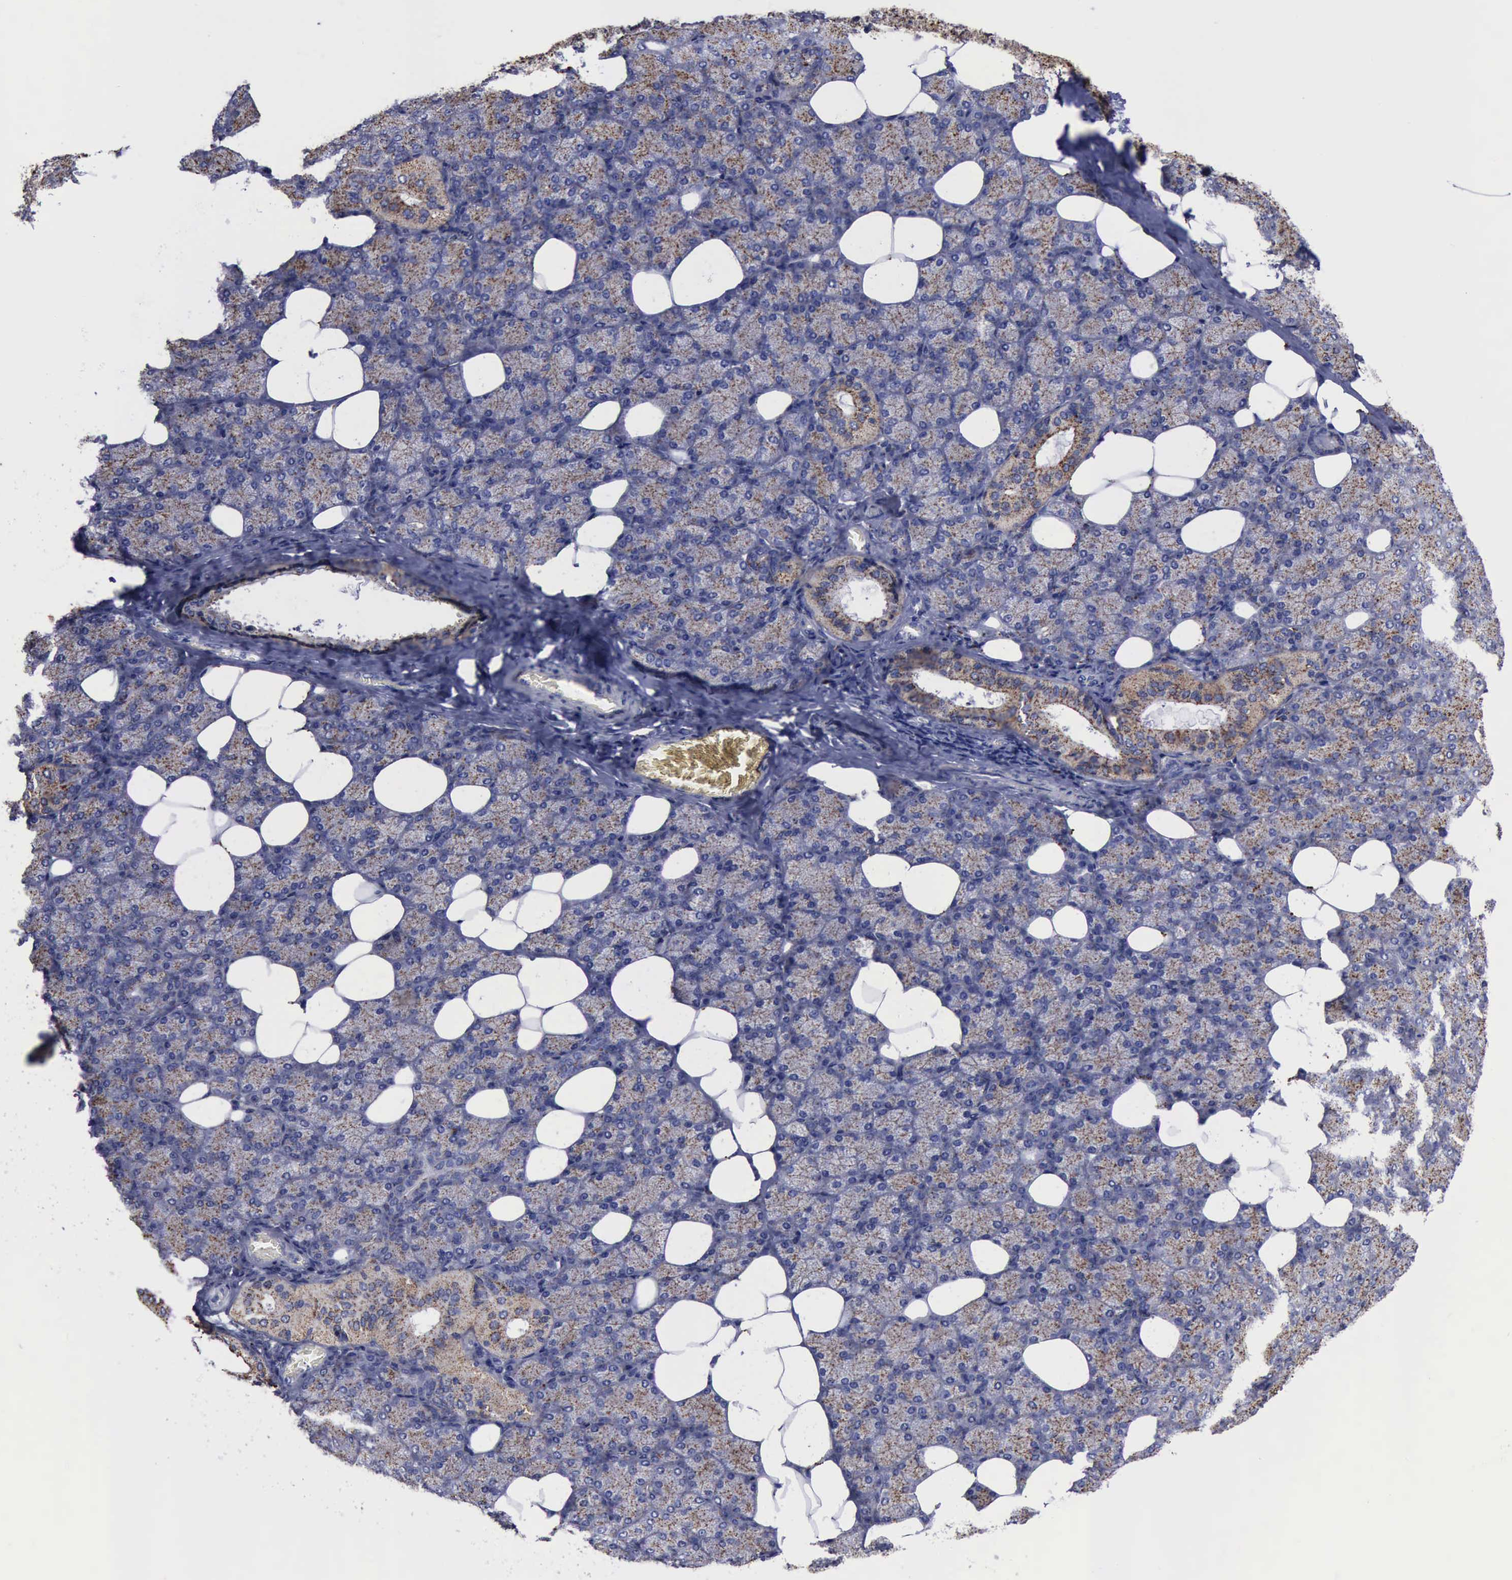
{"staining": {"intensity": "moderate", "quantity": ">75%", "location": "cytoplasmic/membranous"}, "tissue": "salivary gland", "cell_type": "Glandular cells", "image_type": "normal", "snomed": [{"axis": "morphology", "description": "Normal tissue, NOS"}, {"axis": "topography", "description": "Lymph node"}, {"axis": "topography", "description": "Salivary gland"}], "caption": "Immunohistochemistry (IHC) histopathology image of benign salivary gland: salivary gland stained using immunohistochemistry (IHC) displays medium levels of moderate protein expression localized specifically in the cytoplasmic/membranous of glandular cells, appearing as a cytoplasmic/membranous brown color.", "gene": "CTSD", "patient": {"sex": "male", "age": 8}}